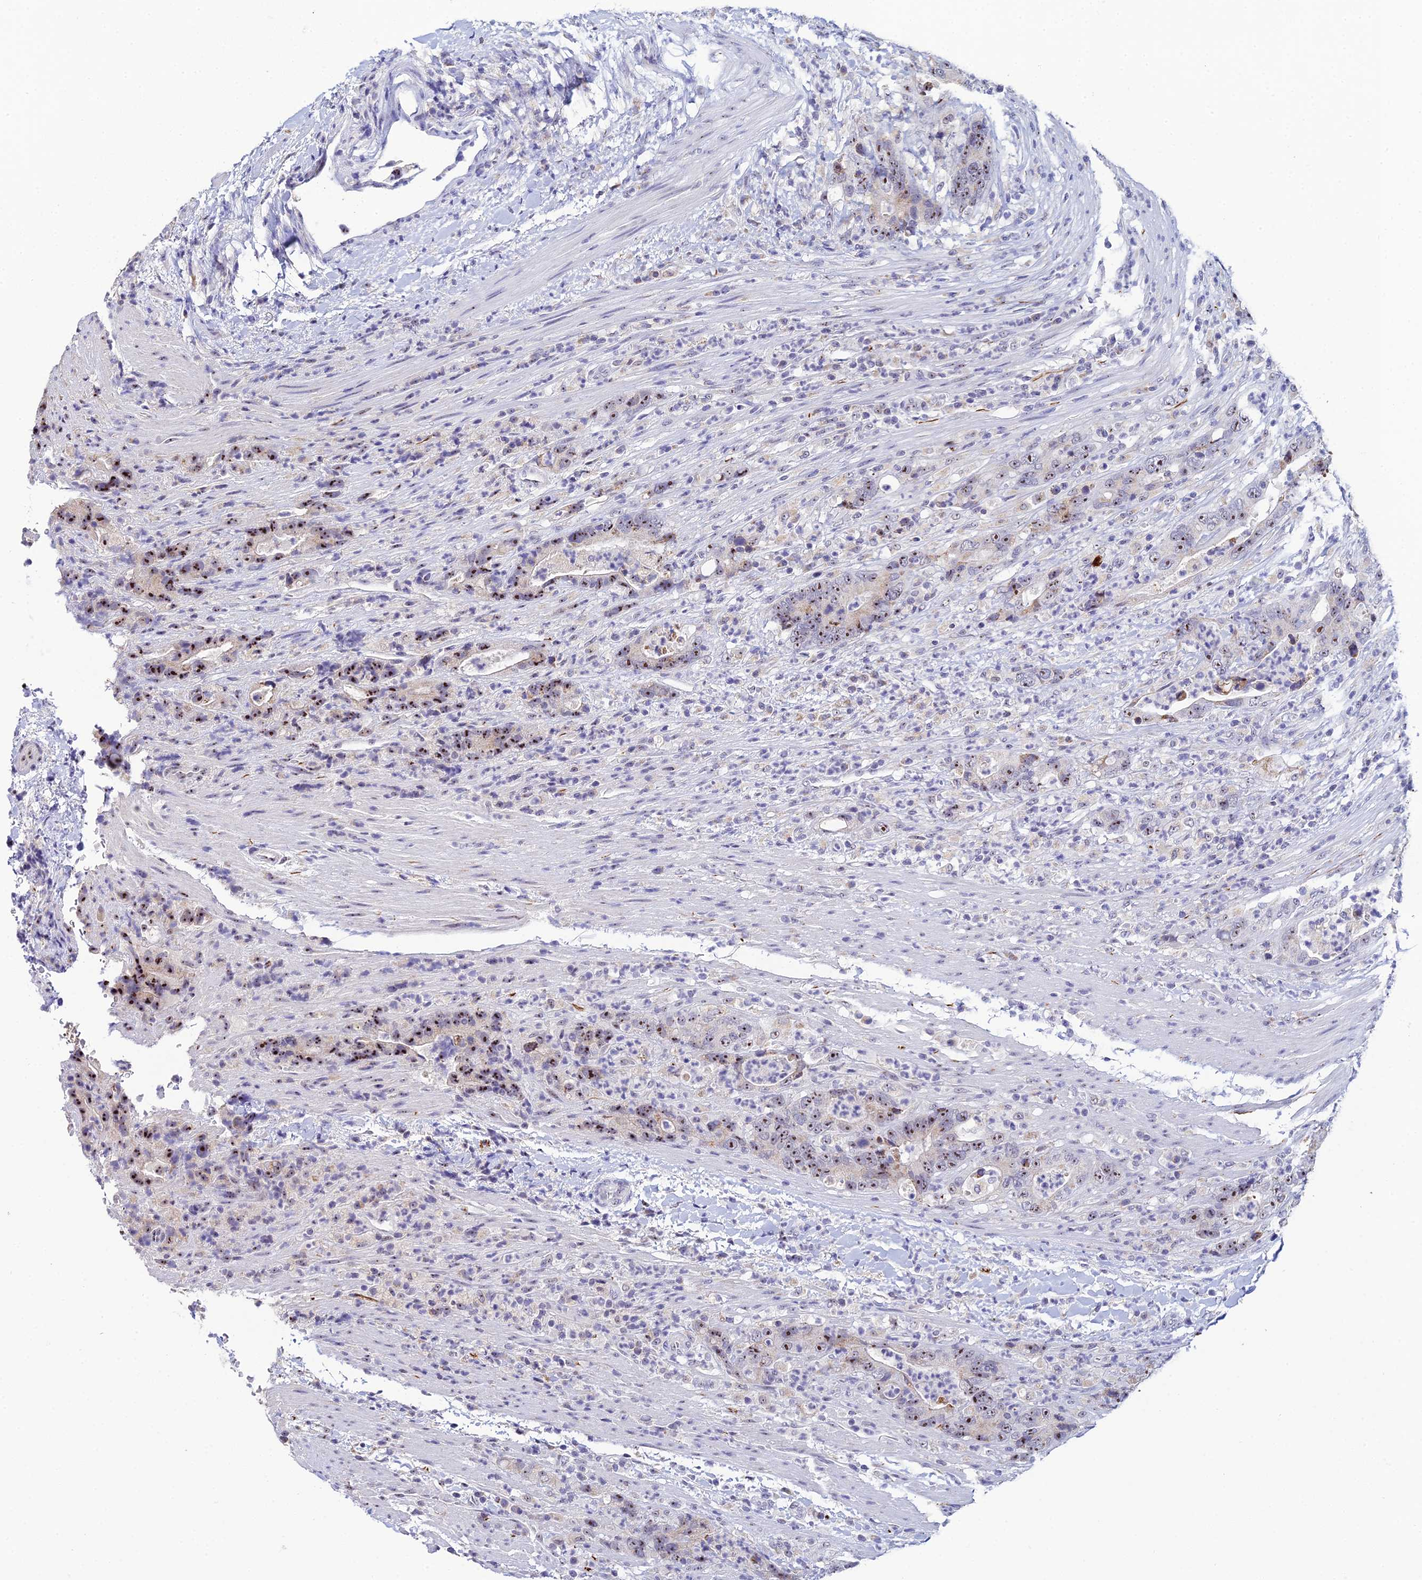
{"staining": {"intensity": "moderate", "quantity": "25%-75%", "location": "nuclear"}, "tissue": "colorectal cancer", "cell_type": "Tumor cells", "image_type": "cancer", "snomed": [{"axis": "morphology", "description": "Adenocarcinoma, NOS"}, {"axis": "topography", "description": "Colon"}], "caption": "Immunohistochemical staining of colorectal cancer exhibits moderate nuclear protein expression in approximately 25%-75% of tumor cells. Nuclei are stained in blue.", "gene": "PLPP4", "patient": {"sex": "female", "age": 75}}